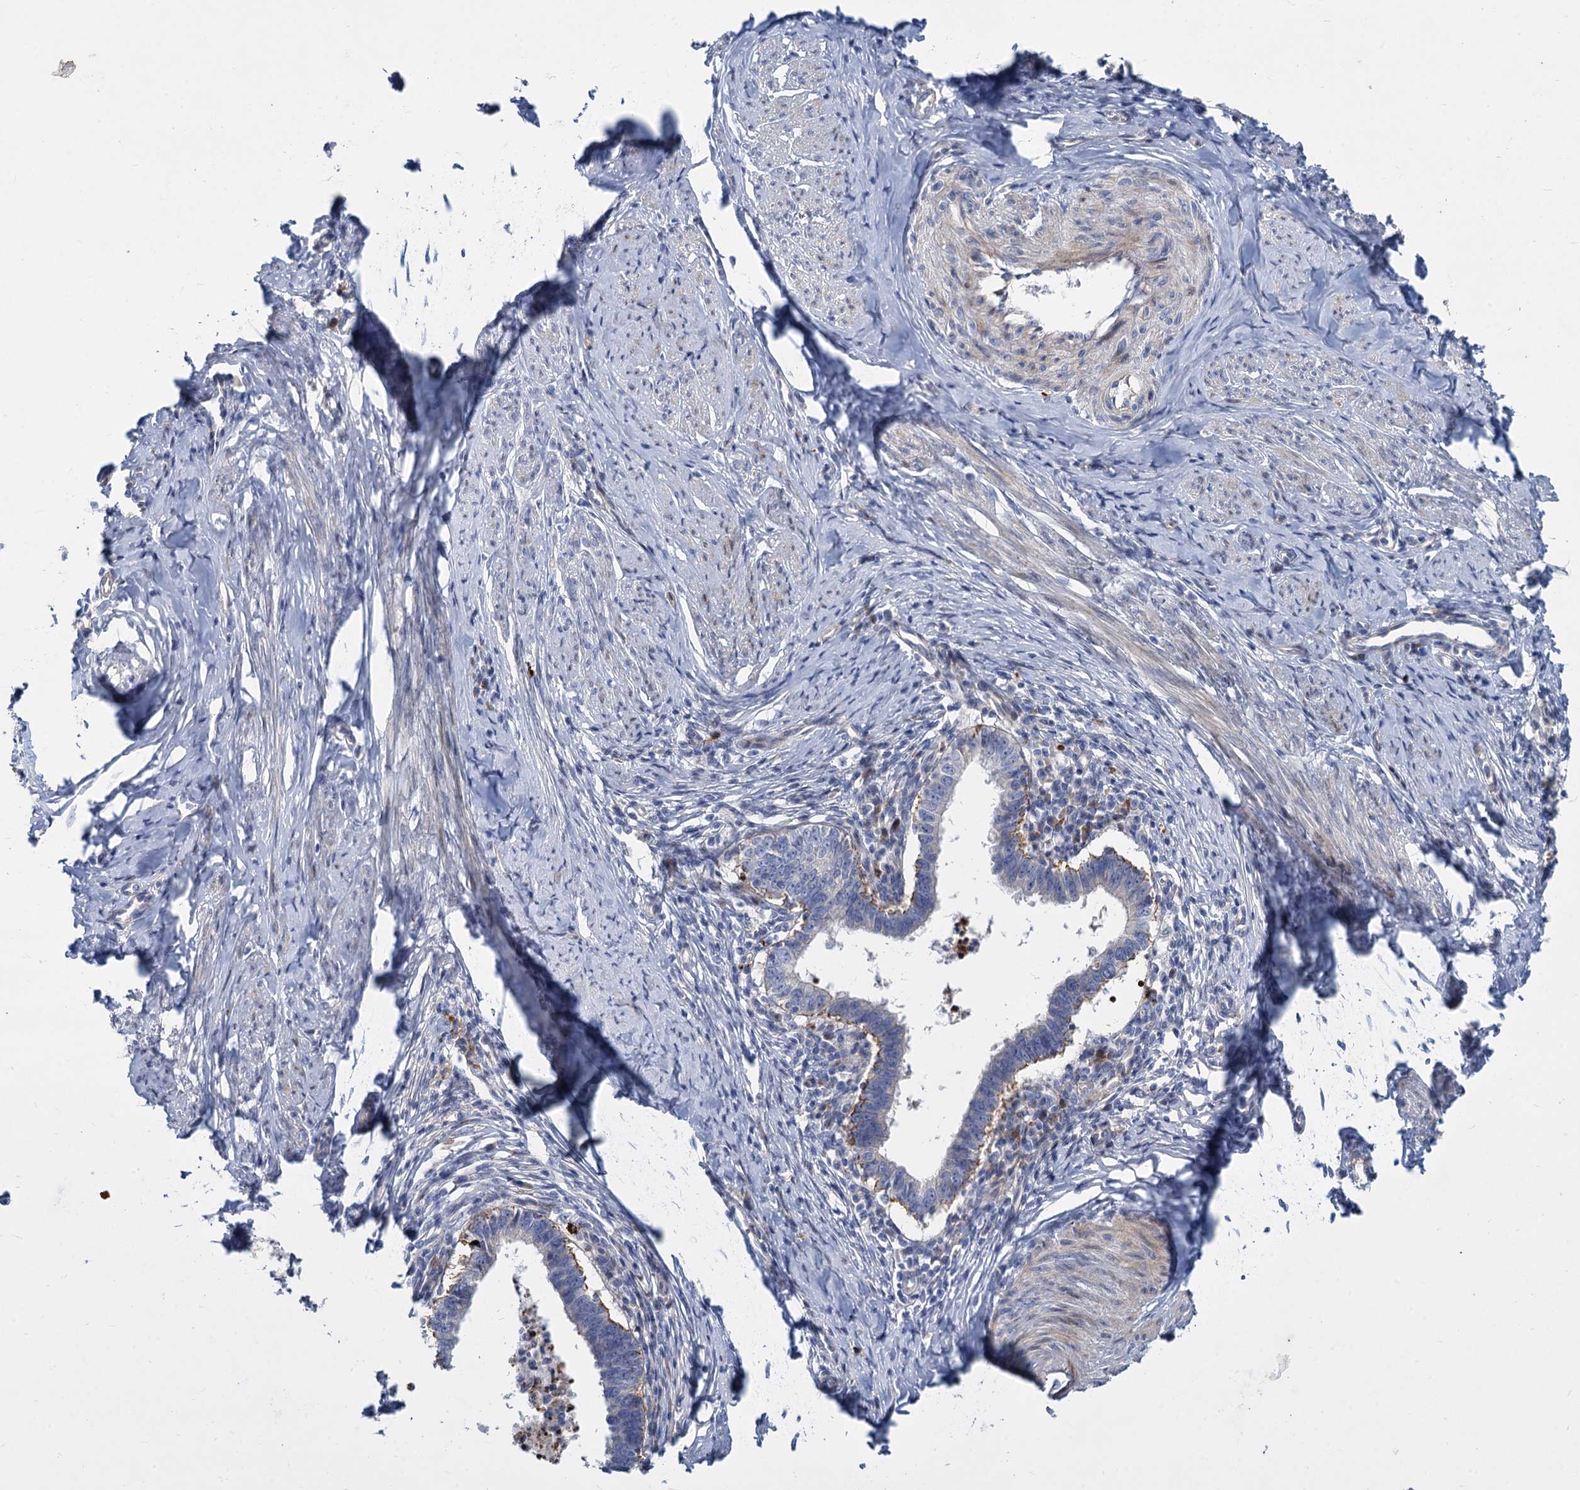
{"staining": {"intensity": "negative", "quantity": "none", "location": "none"}, "tissue": "cervical cancer", "cell_type": "Tumor cells", "image_type": "cancer", "snomed": [{"axis": "morphology", "description": "Adenocarcinoma, NOS"}, {"axis": "topography", "description": "Cervix"}], "caption": "A high-resolution histopathology image shows immunohistochemistry (IHC) staining of cervical cancer, which displays no significant staining in tumor cells.", "gene": "TRIM77", "patient": {"sex": "female", "age": 36}}